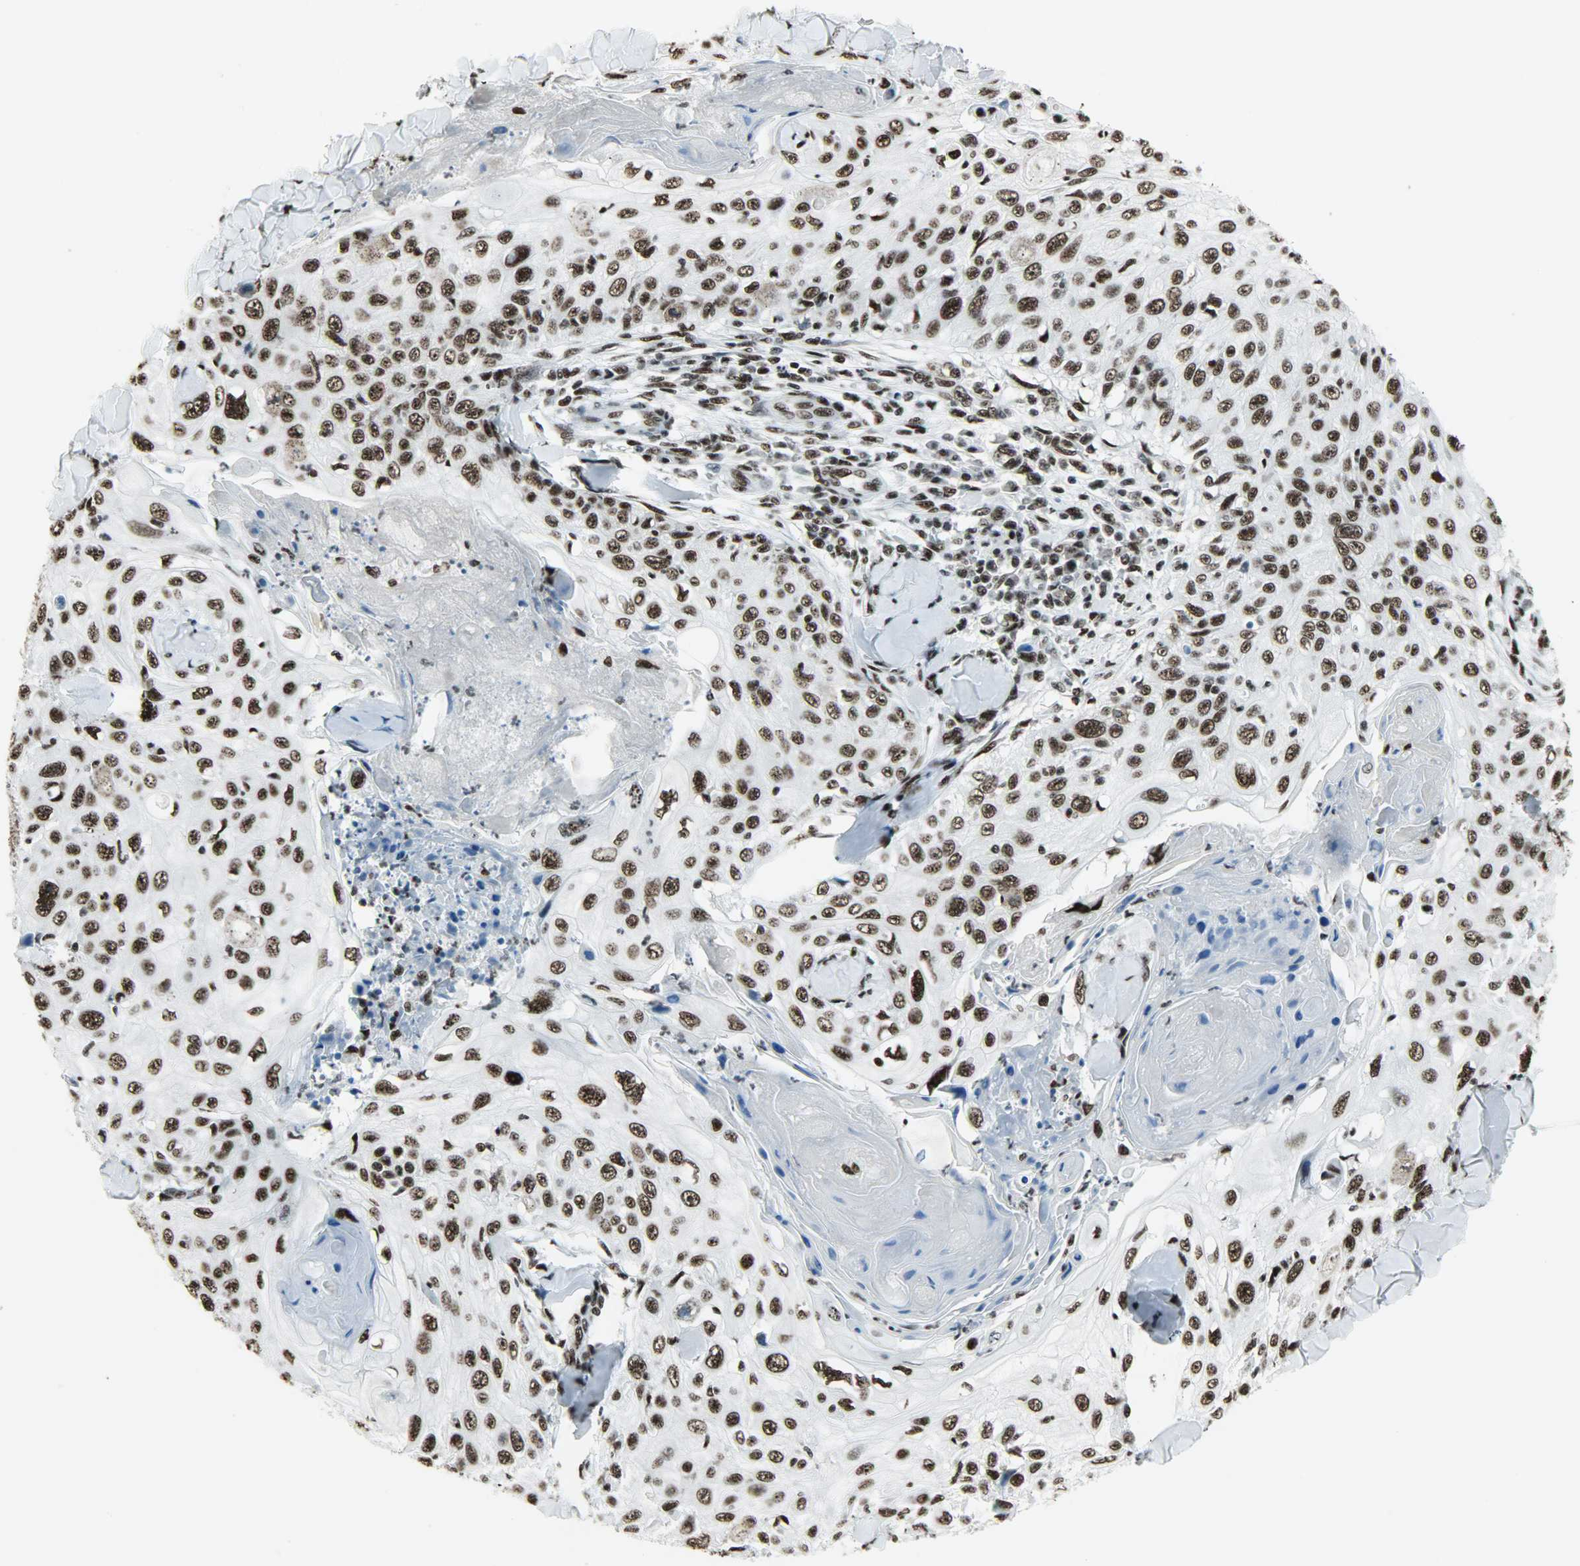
{"staining": {"intensity": "strong", "quantity": ">75%", "location": "nuclear"}, "tissue": "skin cancer", "cell_type": "Tumor cells", "image_type": "cancer", "snomed": [{"axis": "morphology", "description": "Squamous cell carcinoma, NOS"}, {"axis": "topography", "description": "Skin"}], "caption": "Skin cancer (squamous cell carcinoma) was stained to show a protein in brown. There is high levels of strong nuclear expression in approximately >75% of tumor cells.", "gene": "SNRPA", "patient": {"sex": "male", "age": 86}}